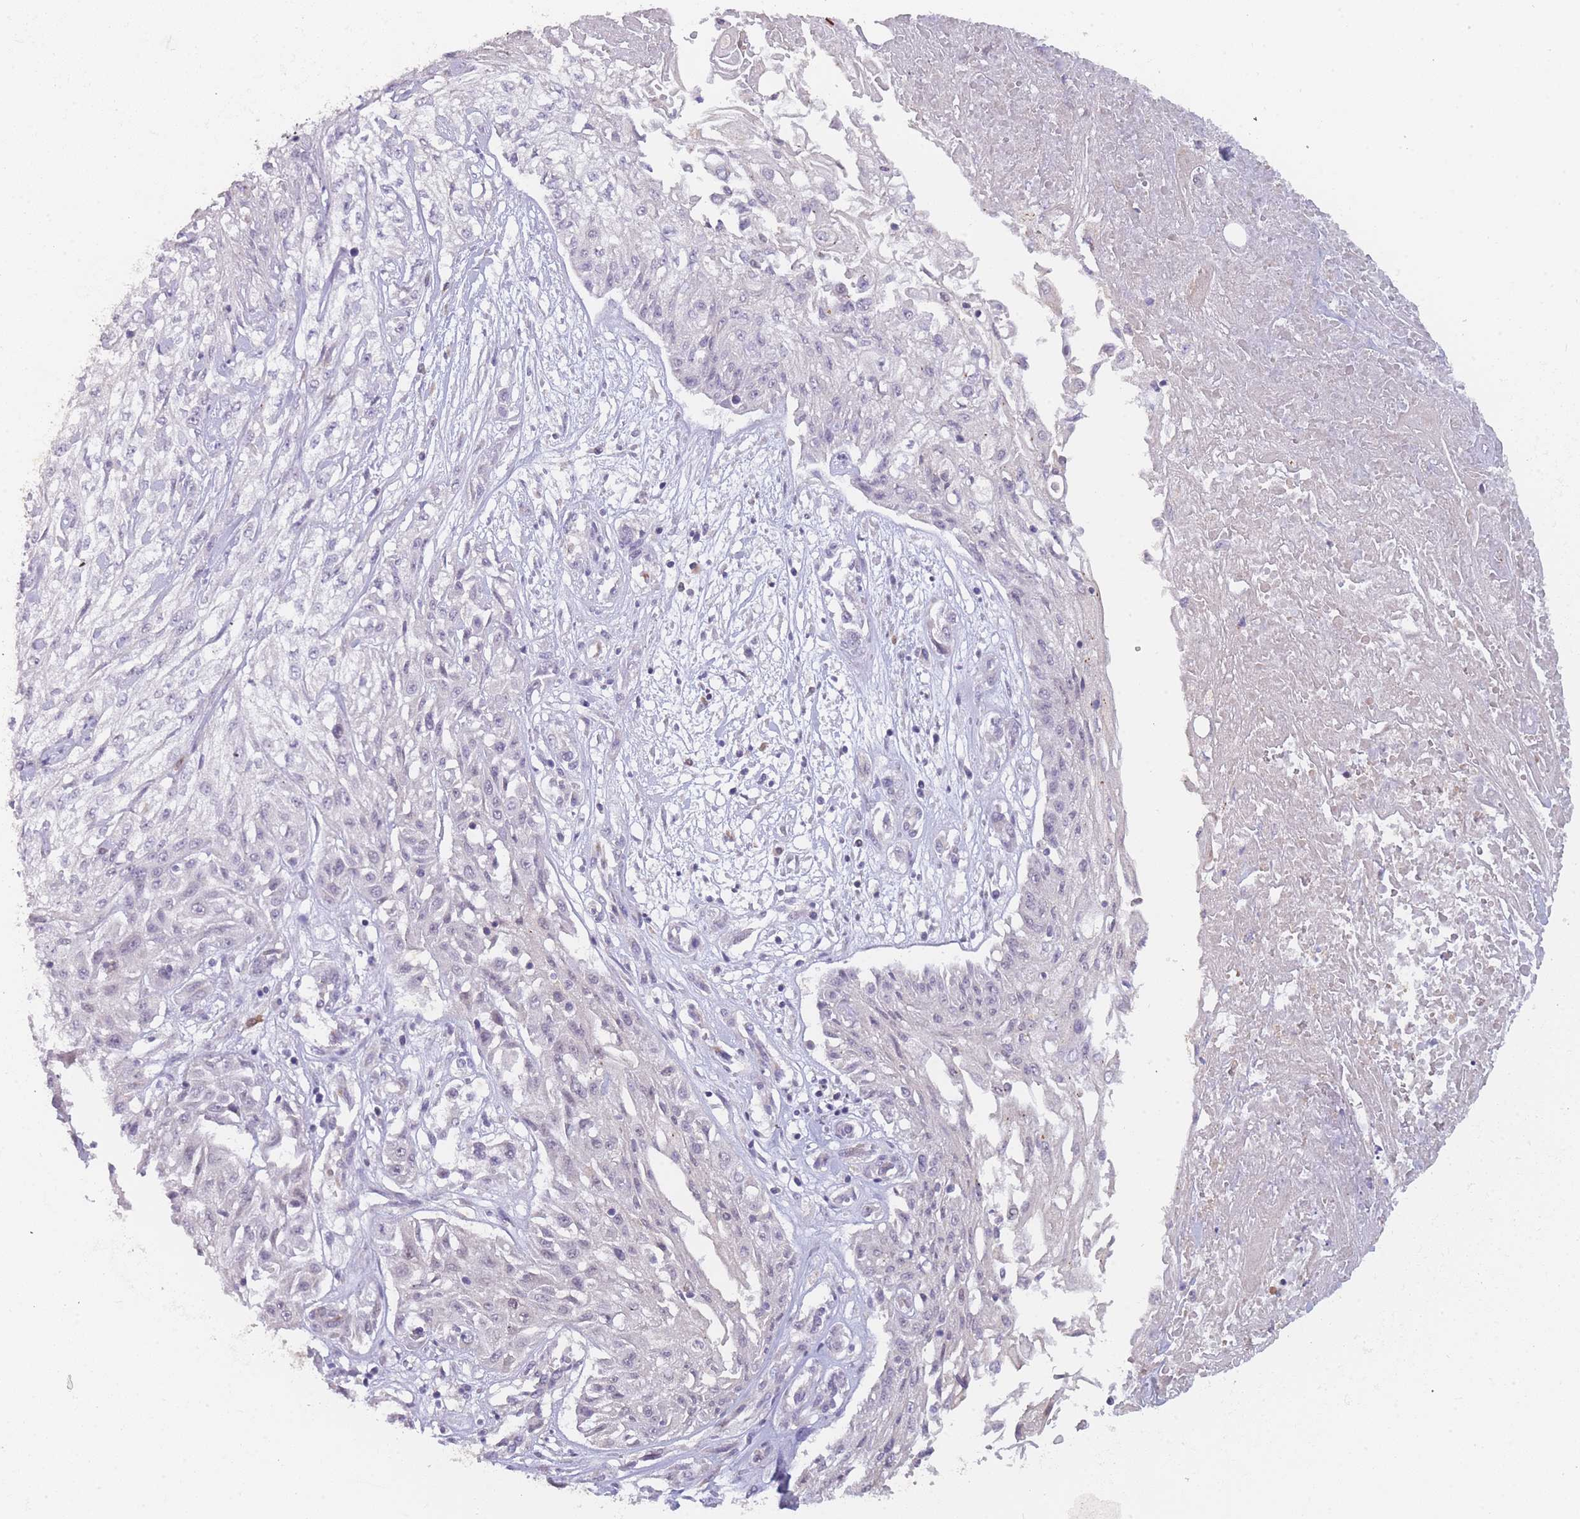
{"staining": {"intensity": "negative", "quantity": "none", "location": "none"}, "tissue": "skin cancer", "cell_type": "Tumor cells", "image_type": "cancer", "snomed": [{"axis": "morphology", "description": "Squamous cell carcinoma, NOS"}, {"axis": "morphology", "description": "Squamous cell carcinoma, metastatic, NOS"}, {"axis": "topography", "description": "Skin"}, {"axis": "topography", "description": "Lymph node"}], "caption": "Tumor cells show no significant protein expression in skin squamous cell carcinoma.", "gene": "MRI1", "patient": {"sex": "male", "age": 75}}